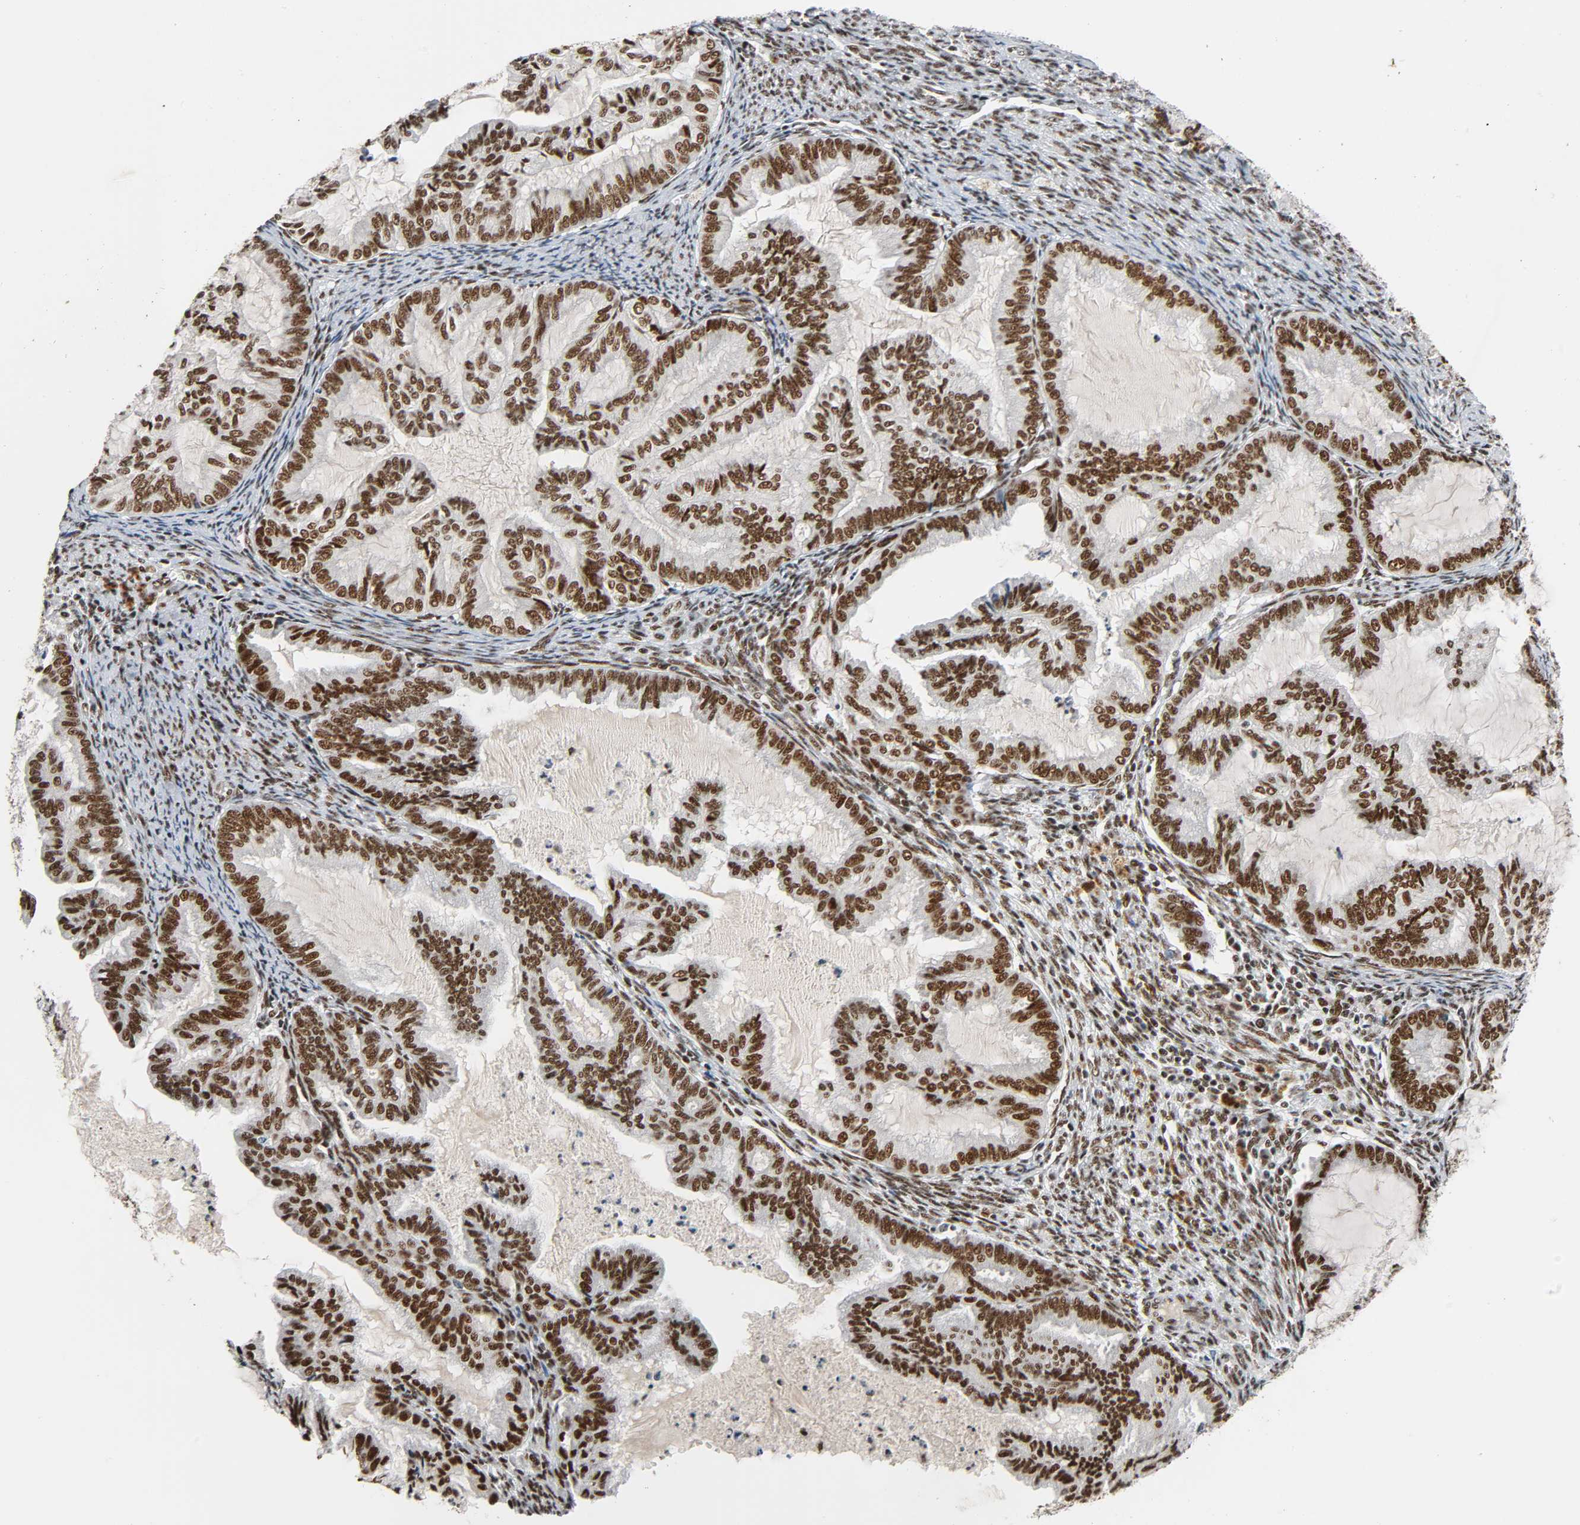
{"staining": {"intensity": "strong", "quantity": ">75%", "location": "nuclear"}, "tissue": "cervical cancer", "cell_type": "Tumor cells", "image_type": "cancer", "snomed": [{"axis": "morphology", "description": "Normal tissue, NOS"}, {"axis": "morphology", "description": "Adenocarcinoma, NOS"}, {"axis": "topography", "description": "Cervix"}, {"axis": "topography", "description": "Endometrium"}], "caption": "An image of cervical adenocarcinoma stained for a protein reveals strong nuclear brown staining in tumor cells.", "gene": "CDK9", "patient": {"sex": "female", "age": 86}}